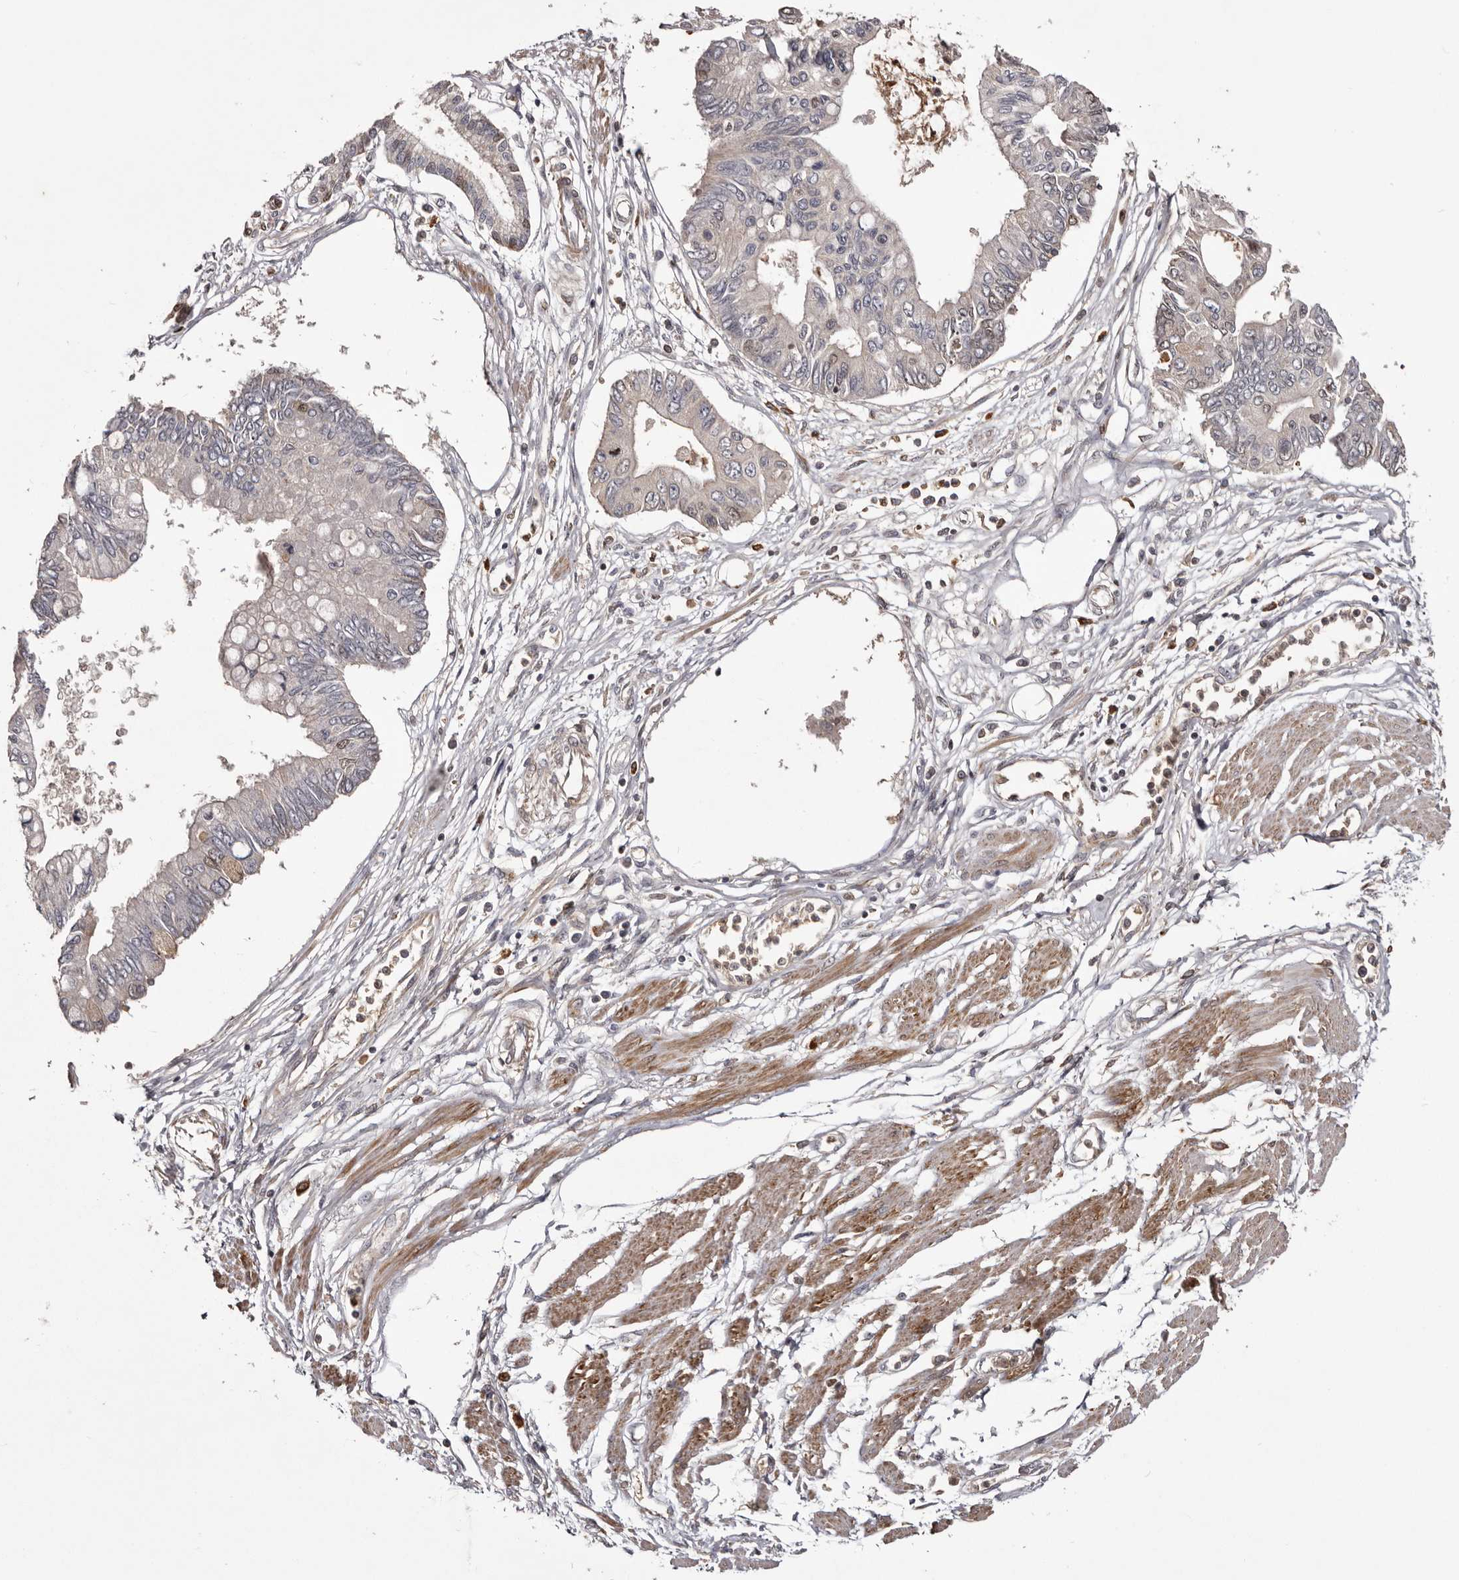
{"staining": {"intensity": "weak", "quantity": "<25%", "location": "nuclear"}, "tissue": "pancreatic cancer", "cell_type": "Tumor cells", "image_type": "cancer", "snomed": [{"axis": "morphology", "description": "Adenocarcinoma, NOS"}, {"axis": "topography", "description": "Pancreas"}], "caption": "The immunohistochemistry image has no significant expression in tumor cells of pancreatic cancer (adenocarcinoma) tissue.", "gene": "CYP1B1", "patient": {"sex": "female", "age": 77}}